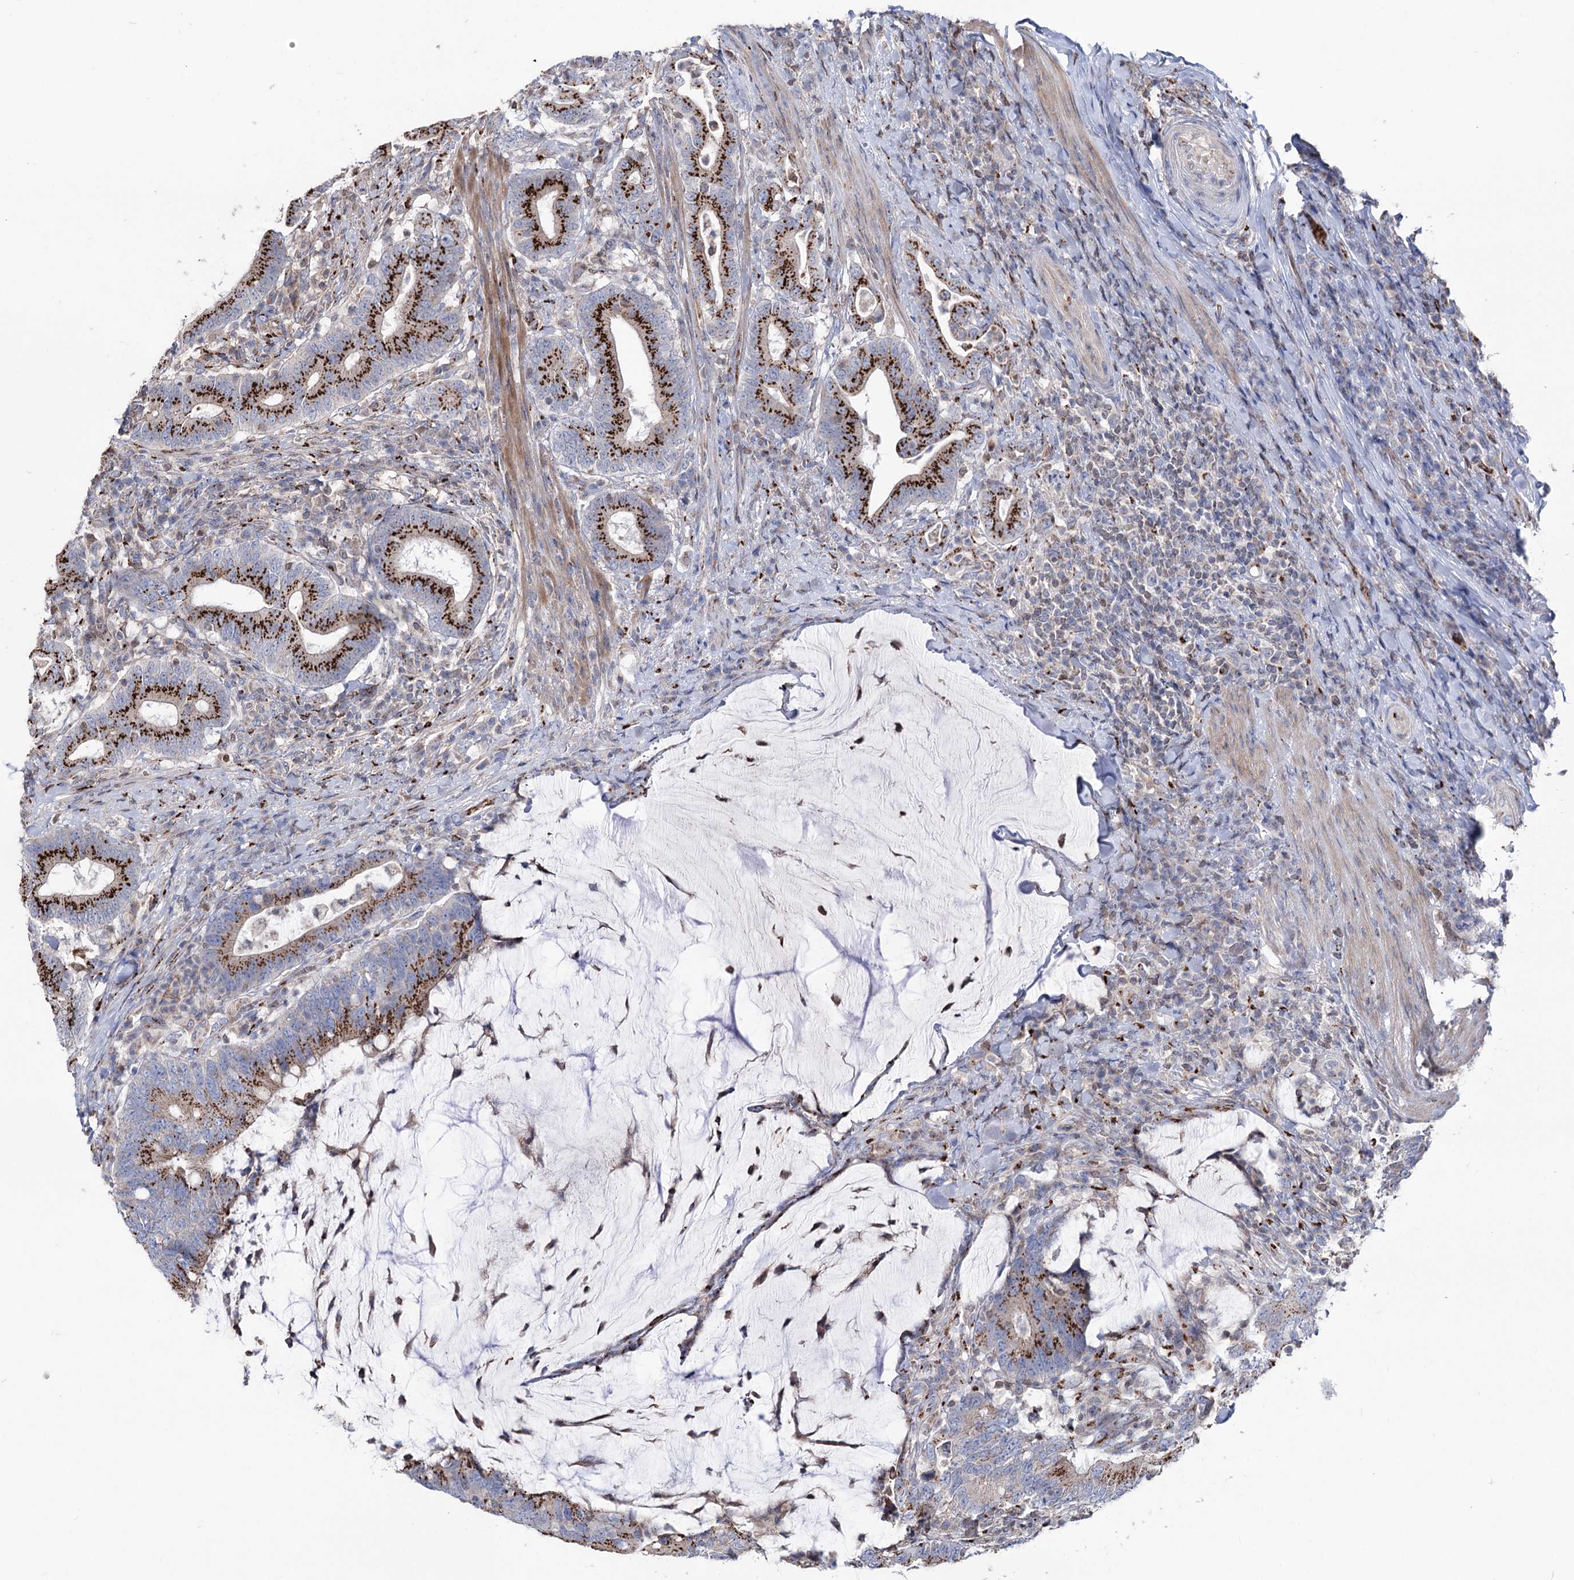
{"staining": {"intensity": "strong", "quantity": ">75%", "location": "cytoplasmic/membranous"}, "tissue": "colorectal cancer", "cell_type": "Tumor cells", "image_type": "cancer", "snomed": [{"axis": "morphology", "description": "Adenocarcinoma, NOS"}, {"axis": "topography", "description": "Colon"}], "caption": "Tumor cells display high levels of strong cytoplasmic/membranous positivity in about >75% of cells in human colorectal cancer (adenocarcinoma). Using DAB (brown) and hematoxylin (blue) stains, captured at high magnification using brightfield microscopy.", "gene": "ARHGAP20", "patient": {"sex": "female", "age": 66}}